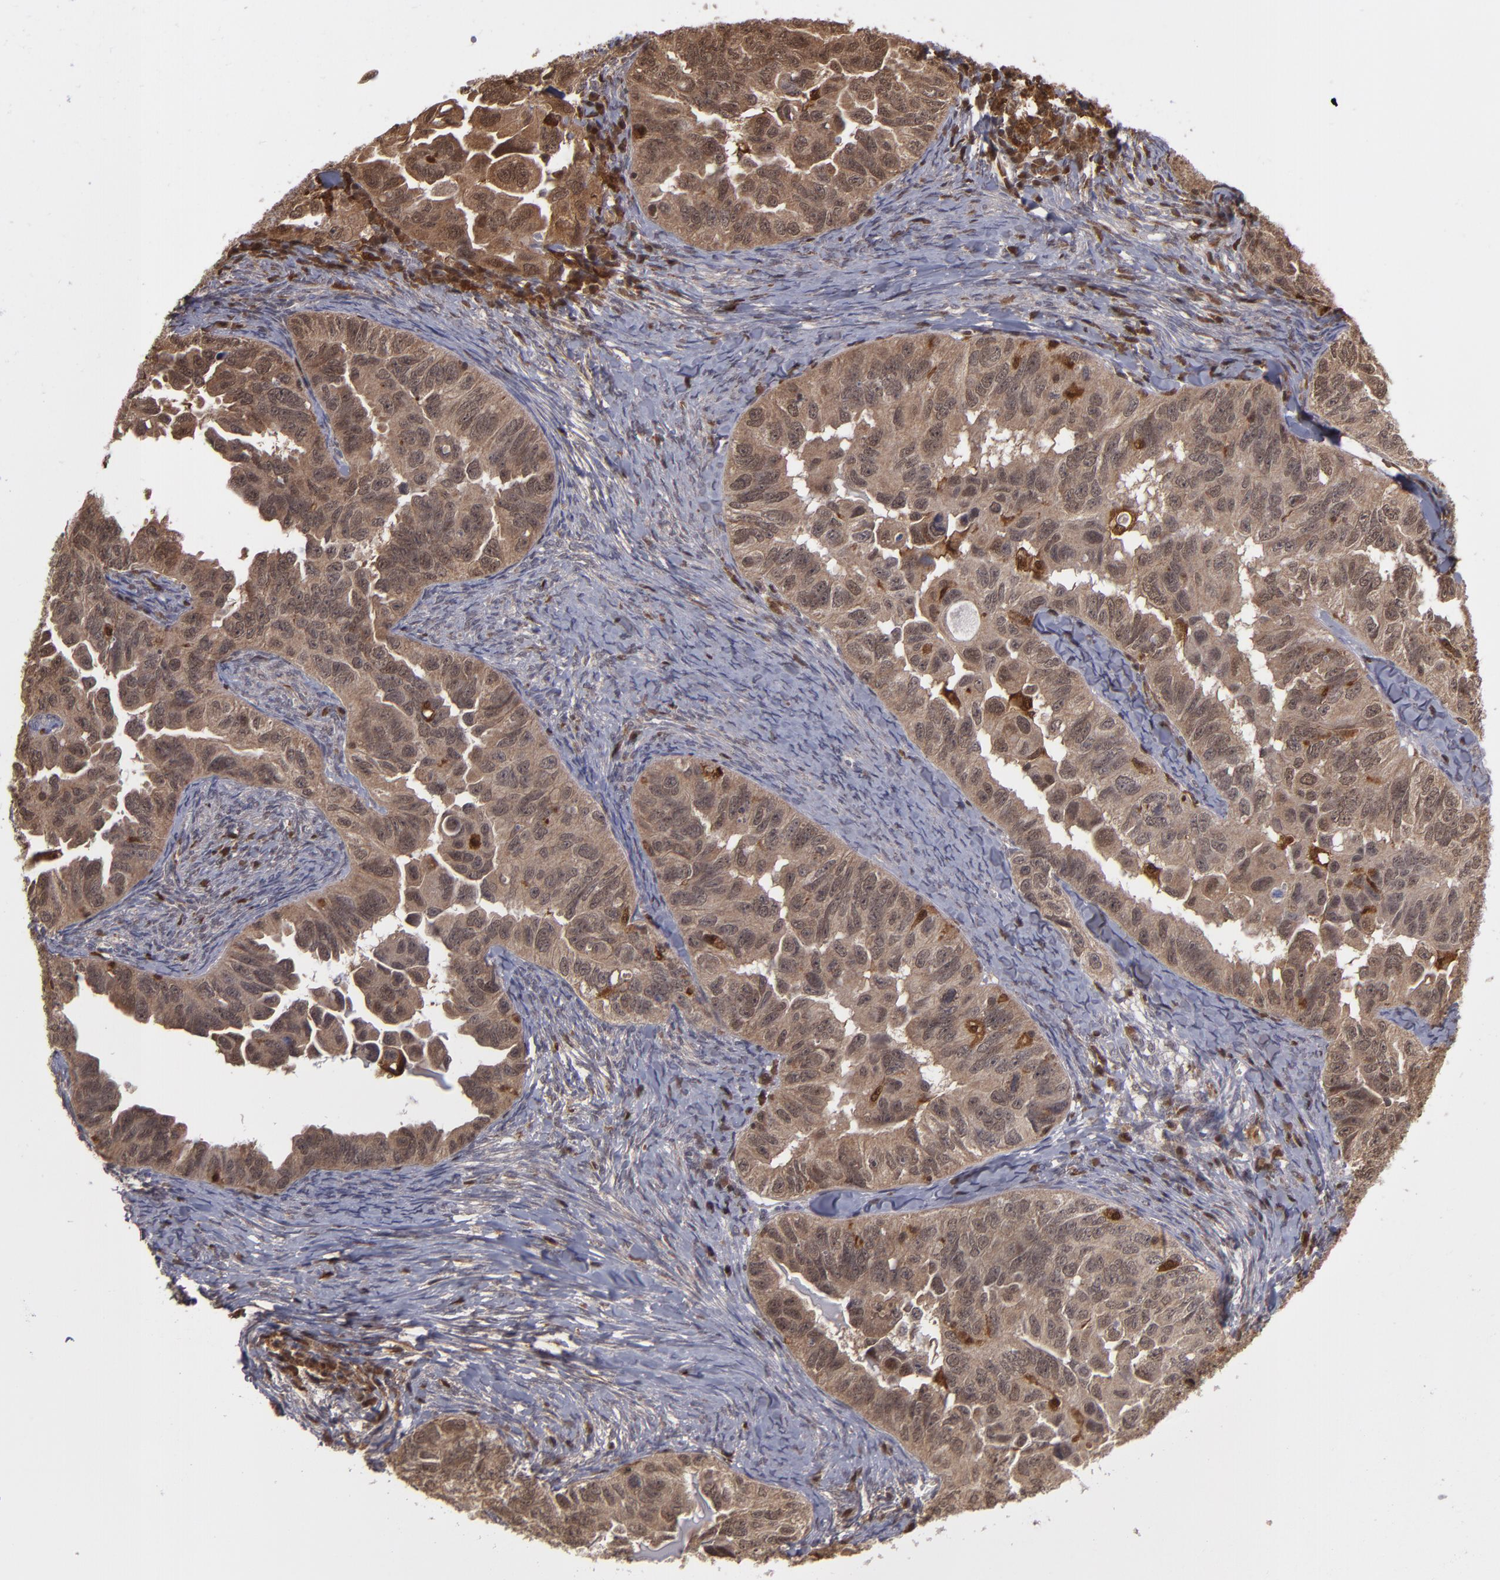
{"staining": {"intensity": "moderate", "quantity": ">75%", "location": "cytoplasmic/membranous,nuclear"}, "tissue": "ovarian cancer", "cell_type": "Tumor cells", "image_type": "cancer", "snomed": [{"axis": "morphology", "description": "Cystadenocarcinoma, serous, NOS"}, {"axis": "topography", "description": "Ovary"}], "caption": "Immunohistochemistry photomicrograph of neoplastic tissue: human ovarian serous cystadenocarcinoma stained using immunohistochemistry exhibits medium levels of moderate protein expression localized specifically in the cytoplasmic/membranous and nuclear of tumor cells, appearing as a cytoplasmic/membranous and nuclear brown color.", "gene": "GRB2", "patient": {"sex": "female", "age": 82}}